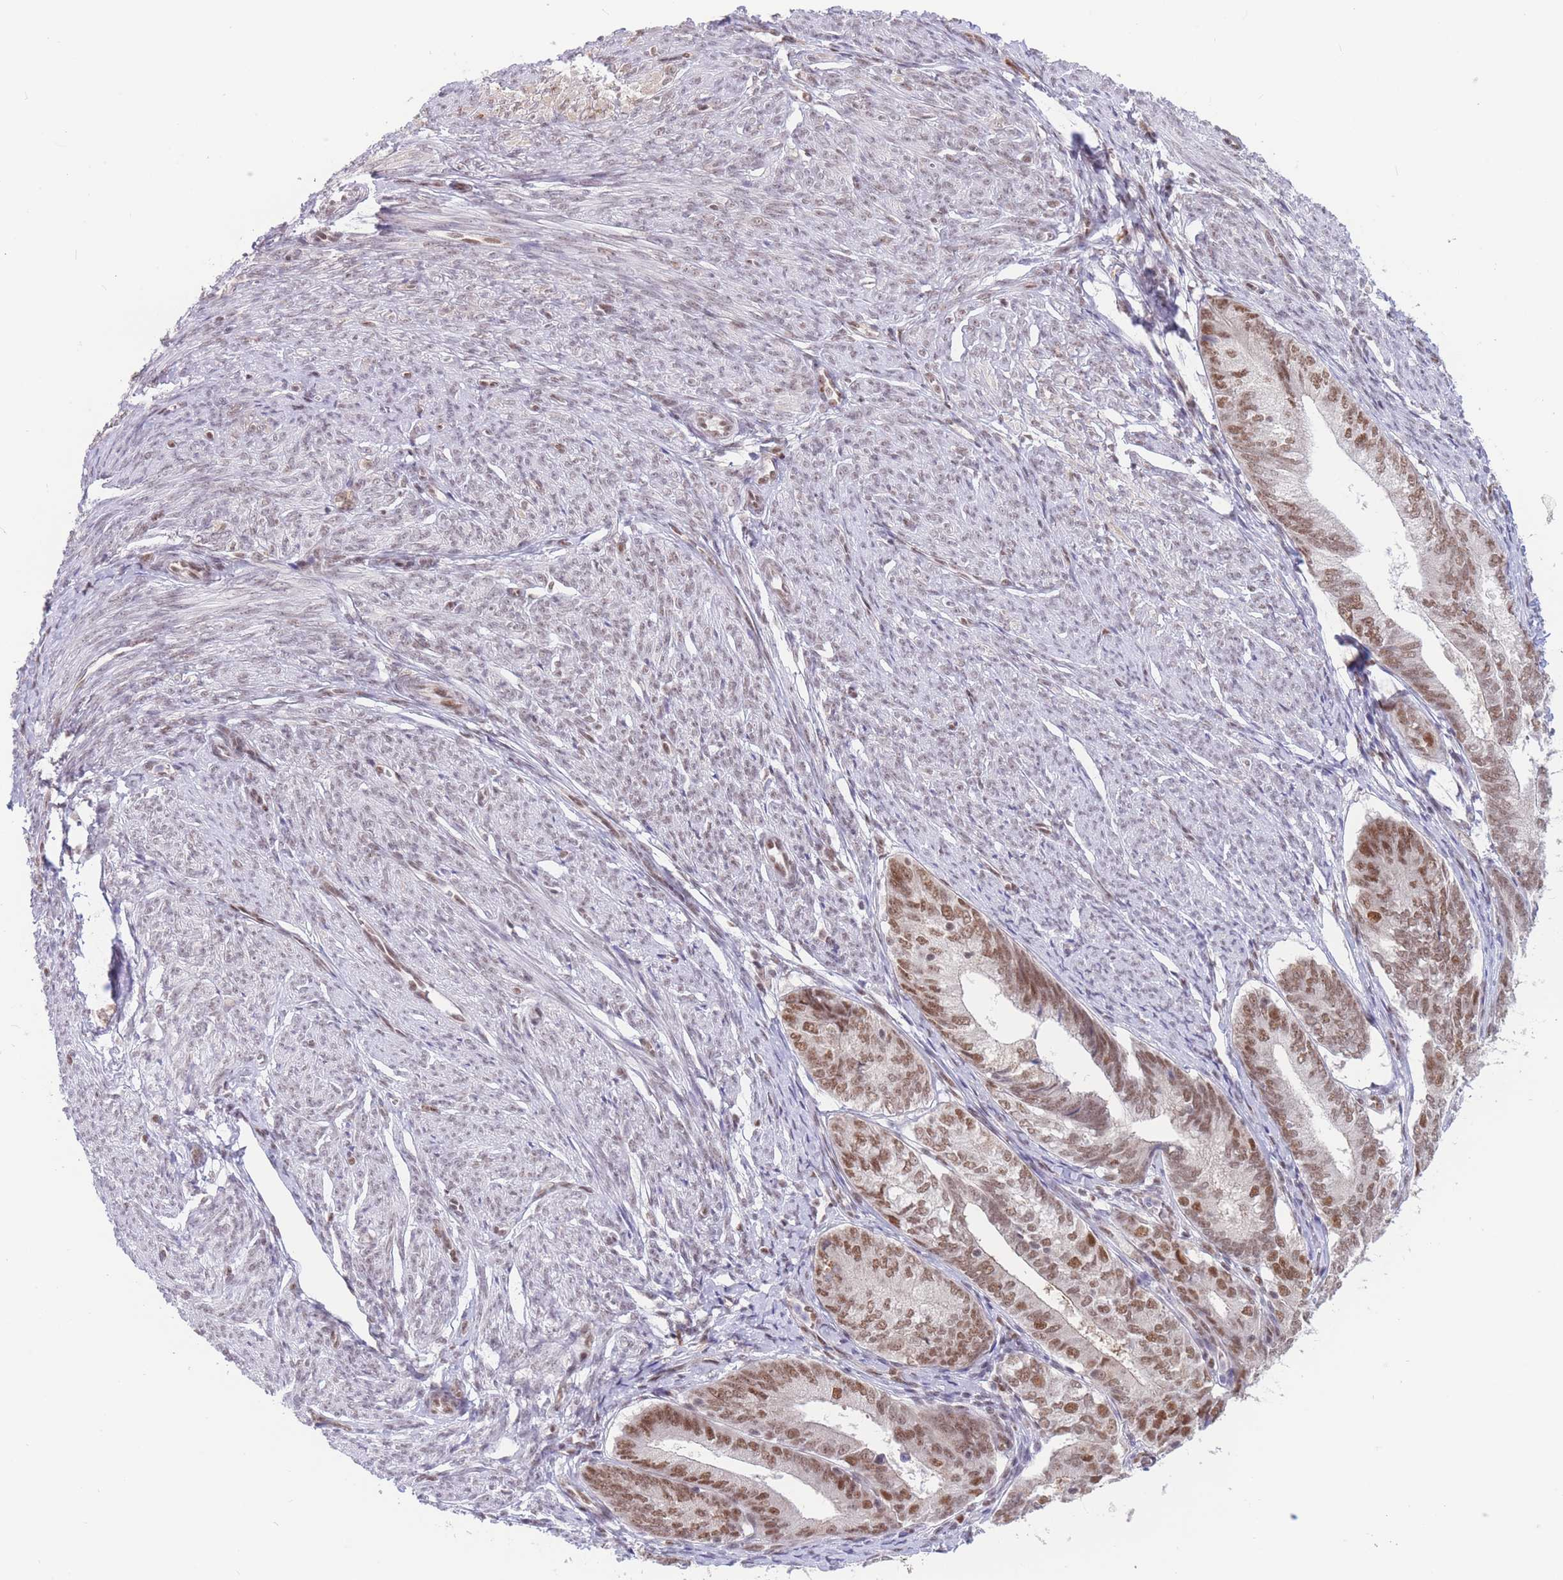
{"staining": {"intensity": "moderate", "quantity": ">75%", "location": "nuclear"}, "tissue": "endometrial cancer", "cell_type": "Tumor cells", "image_type": "cancer", "snomed": [{"axis": "morphology", "description": "Adenocarcinoma, NOS"}, {"axis": "topography", "description": "Endometrium"}], "caption": "Tumor cells reveal medium levels of moderate nuclear expression in about >75% of cells in human endometrial adenocarcinoma.", "gene": "SMAD9", "patient": {"sex": "female", "age": 87}}